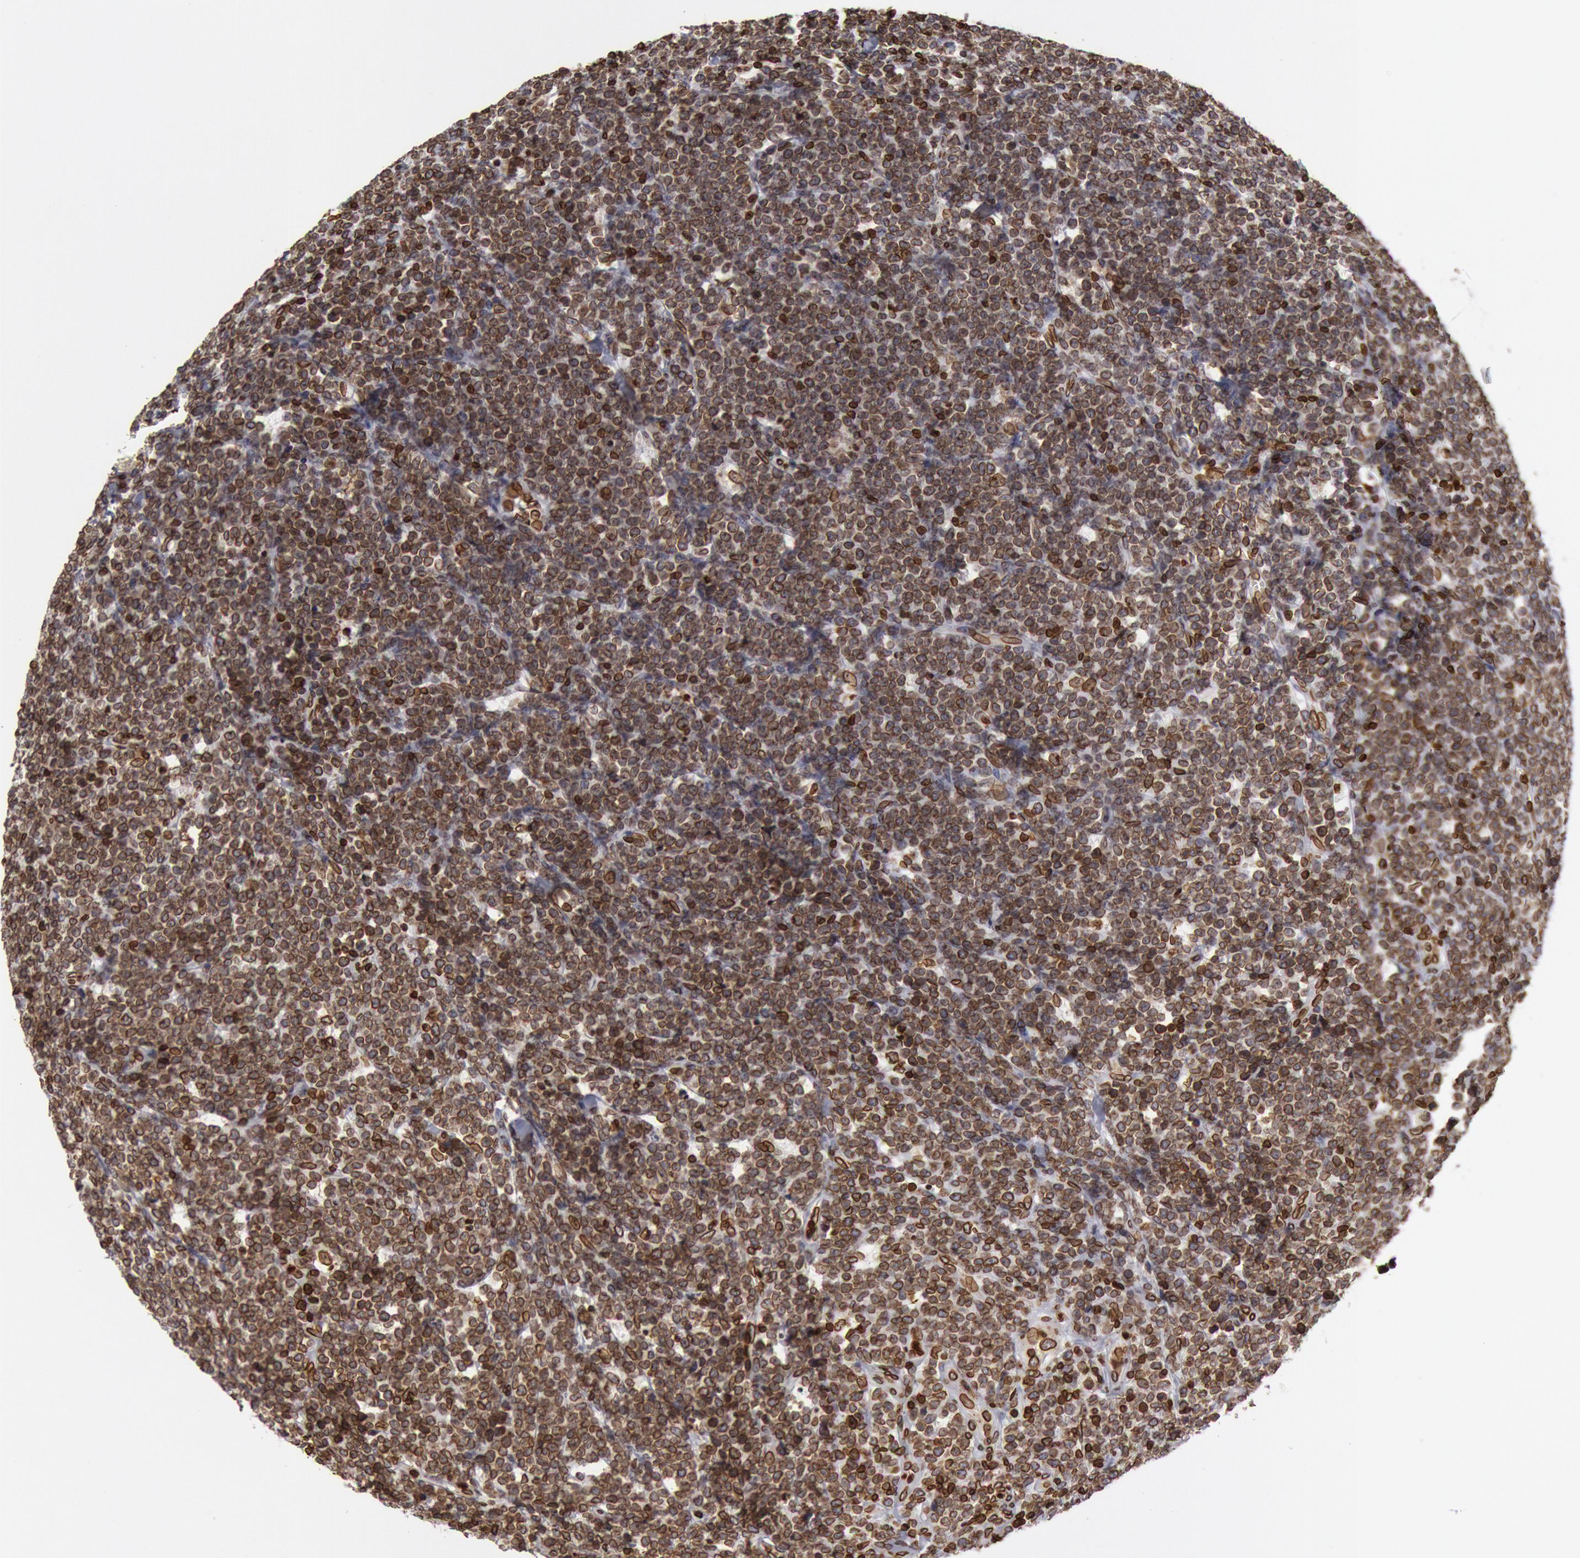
{"staining": {"intensity": "strong", "quantity": ">75%", "location": "cytoplasmic/membranous,nuclear"}, "tissue": "lymphoma", "cell_type": "Tumor cells", "image_type": "cancer", "snomed": [{"axis": "morphology", "description": "Malignant lymphoma, non-Hodgkin's type, High grade"}, {"axis": "topography", "description": "Small intestine"}, {"axis": "topography", "description": "Colon"}], "caption": "Strong cytoplasmic/membranous and nuclear staining is seen in about >75% of tumor cells in lymphoma. The protein is stained brown, and the nuclei are stained in blue (DAB IHC with brightfield microscopy, high magnification).", "gene": "SUN2", "patient": {"sex": "male", "age": 8}}